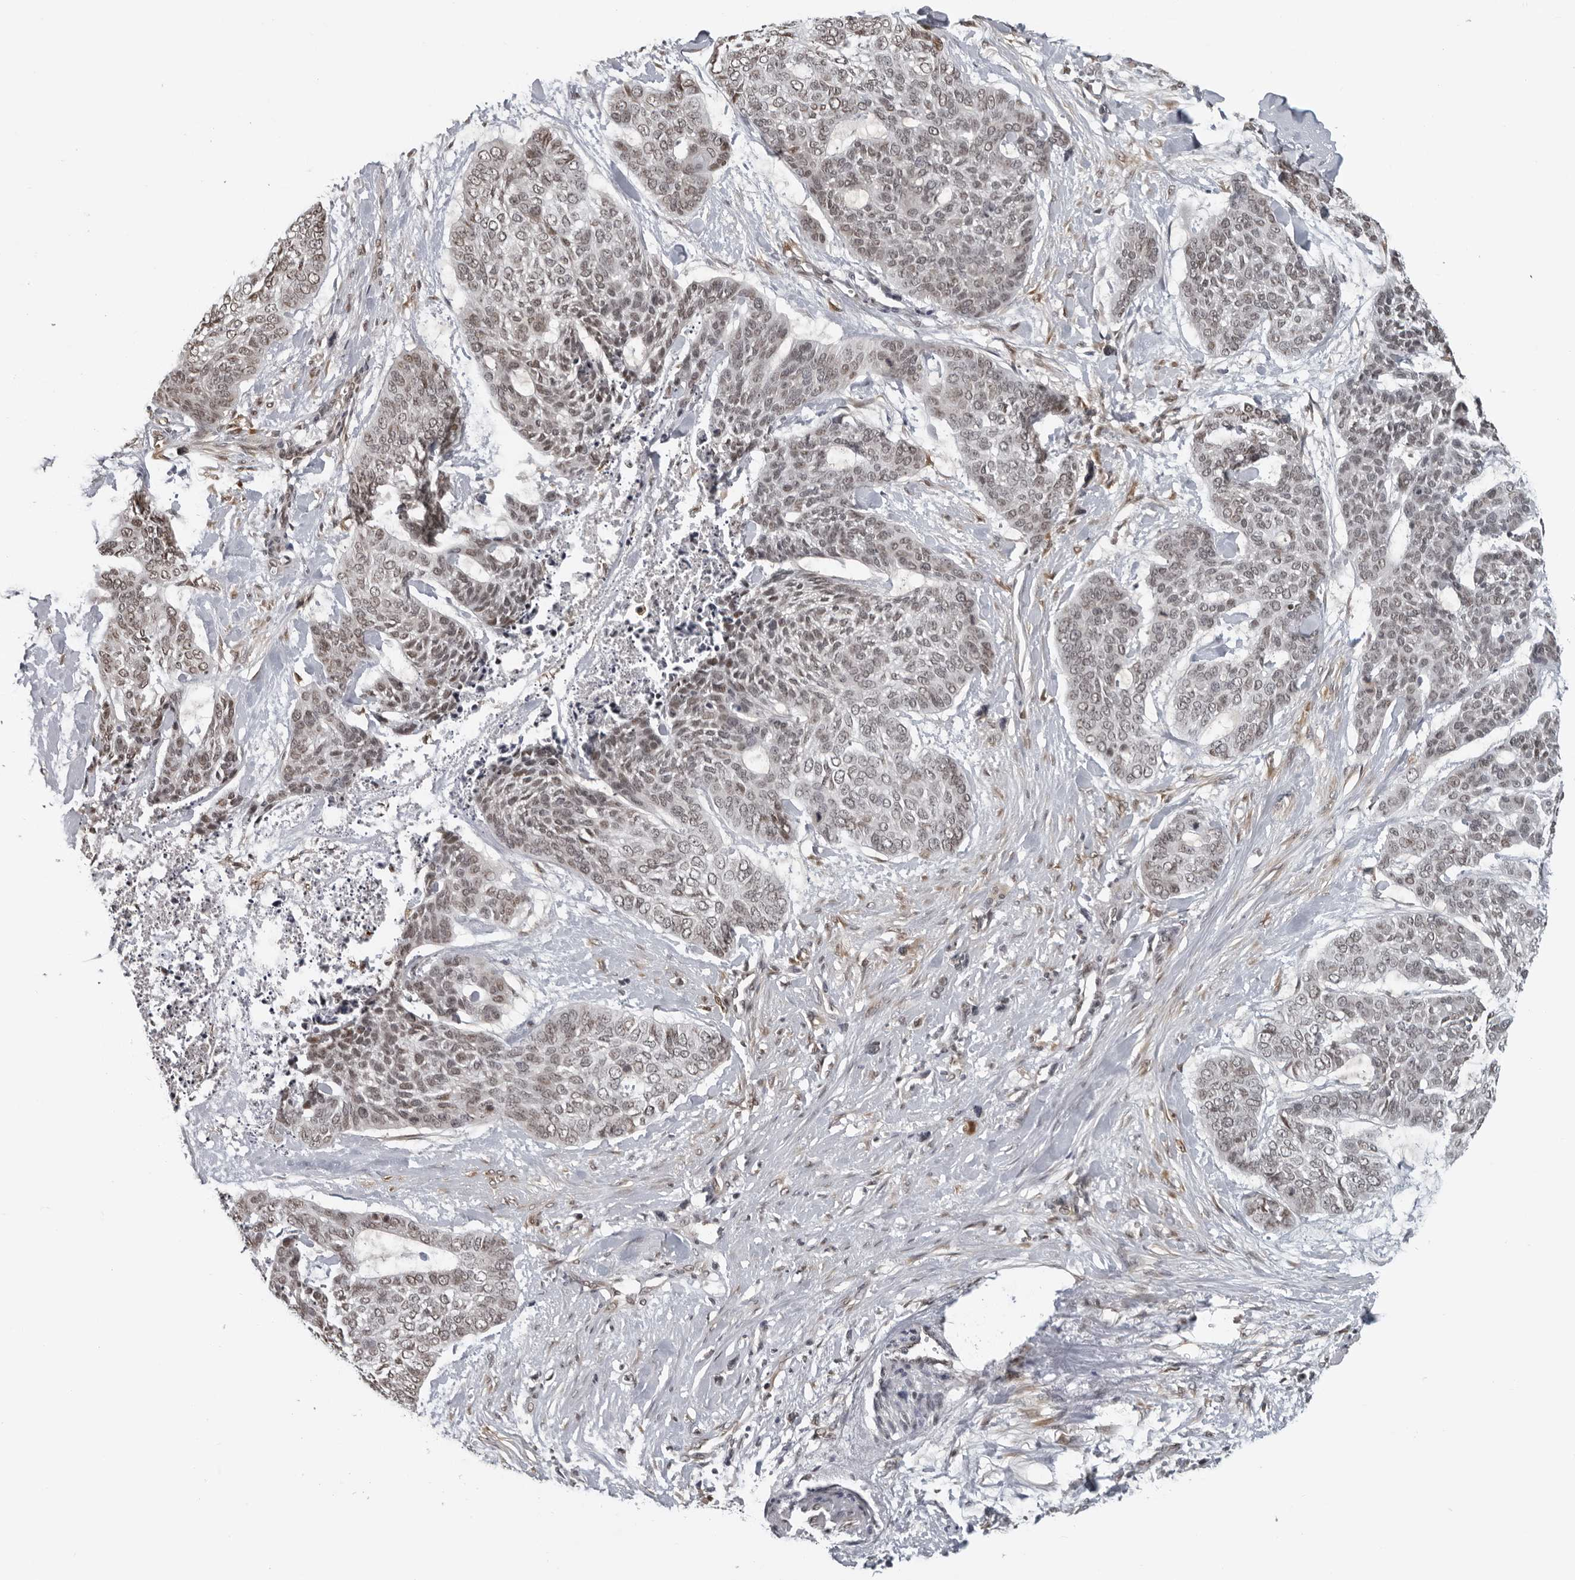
{"staining": {"intensity": "weak", "quantity": "25%-75%", "location": "nuclear"}, "tissue": "skin cancer", "cell_type": "Tumor cells", "image_type": "cancer", "snomed": [{"axis": "morphology", "description": "Basal cell carcinoma"}, {"axis": "topography", "description": "Skin"}], "caption": "Approximately 25%-75% of tumor cells in basal cell carcinoma (skin) show weak nuclear protein staining as visualized by brown immunohistochemical staining.", "gene": "MAF", "patient": {"sex": "female", "age": 64}}